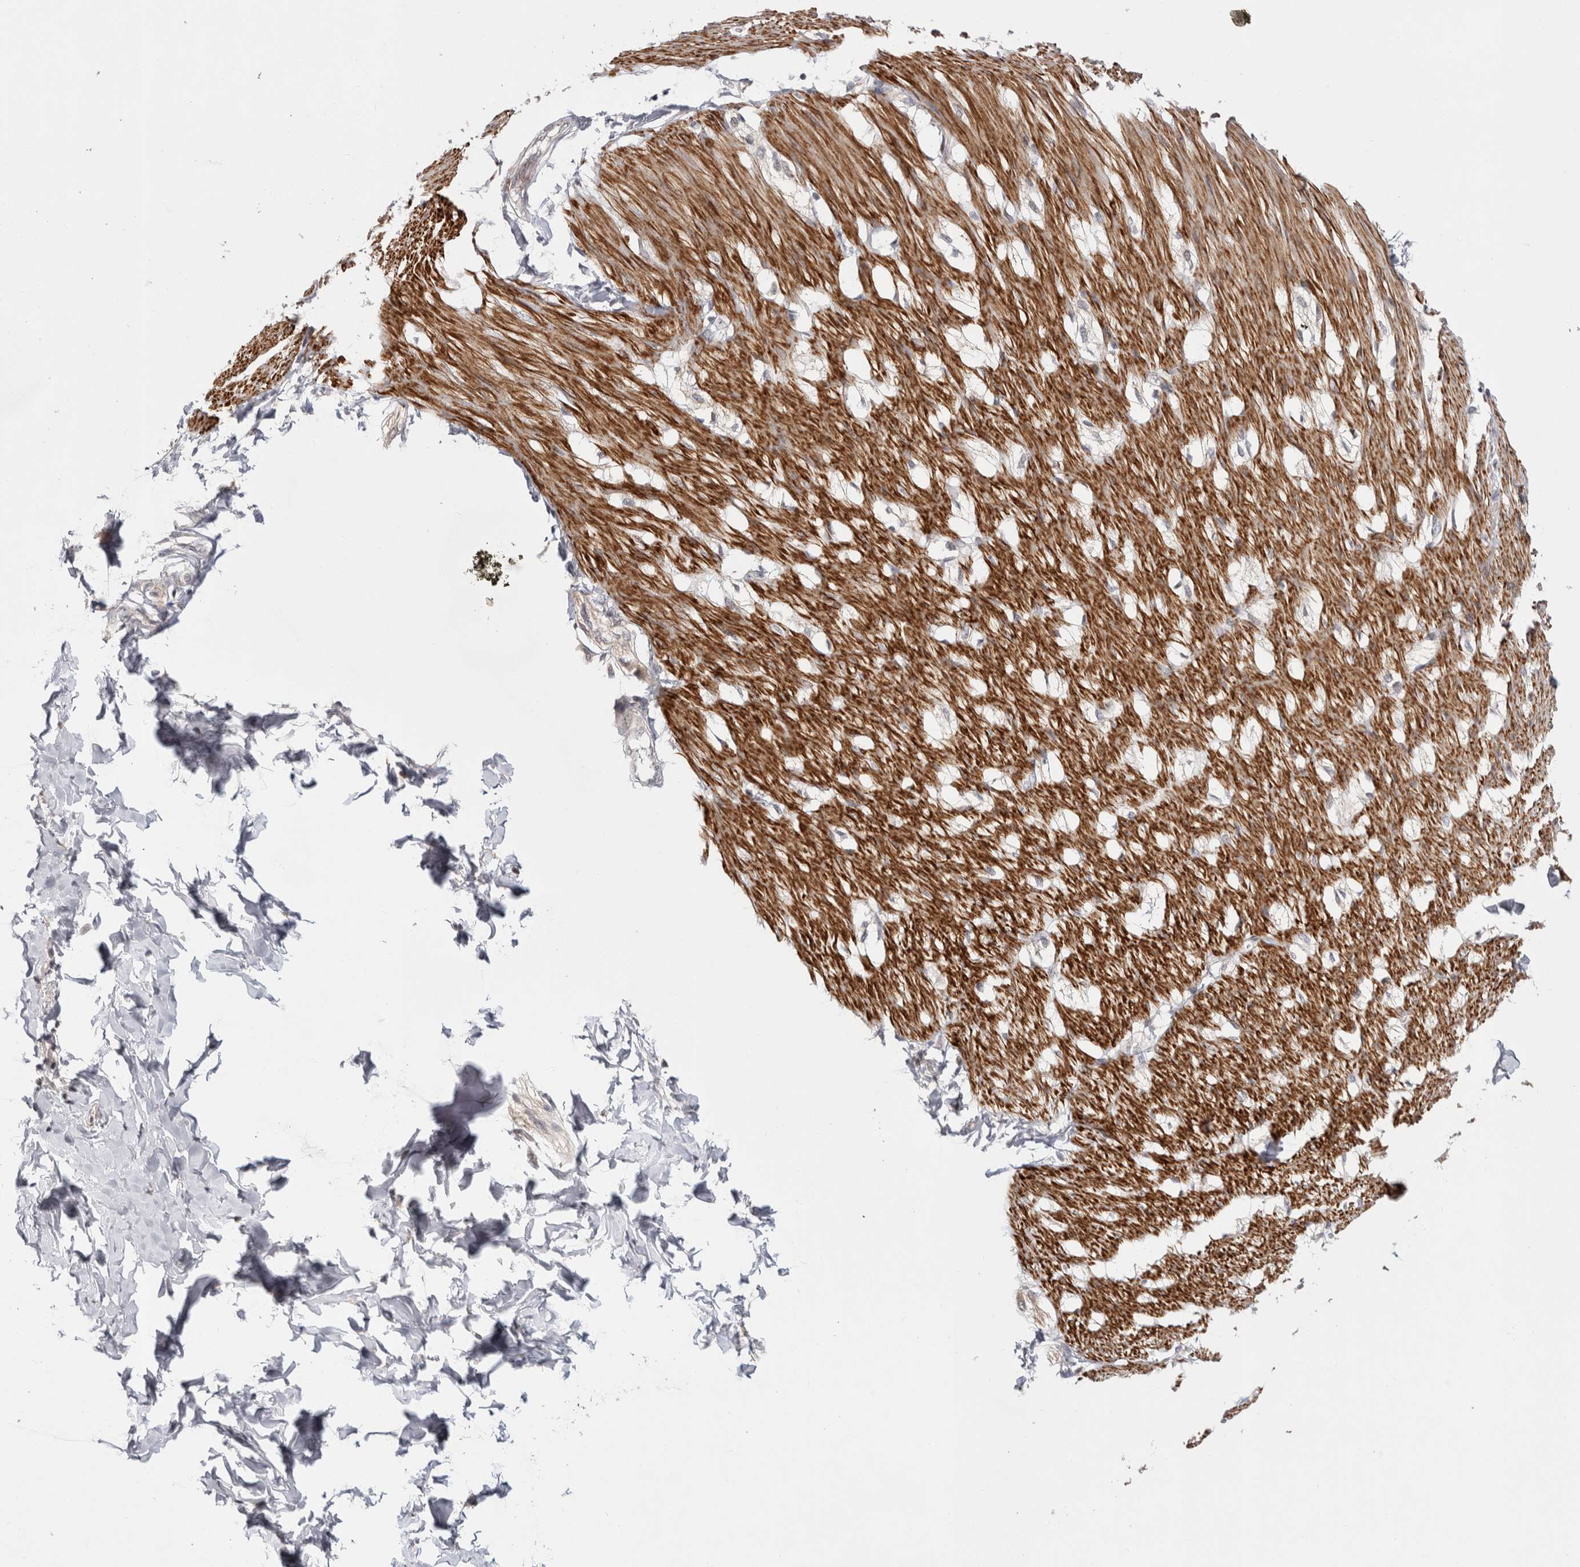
{"staining": {"intensity": "strong", "quantity": "25%-75%", "location": "cytoplasmic/membranous"}, "tissue": "smooth muscle", "cell_type": "Smooth muscle cells", "image_type": "normal", "snomed": [{"axis": "morphology", "description": "Normal tissue, NOS"}, {"axis": "morphology", "description": "Adenocarcinoma, NOS"}, {"axis": "topography", "description": "Smooth muscle"}, {"axis": "topography", "description": "Colon"}], "caption": "A high-resolution micrograph shows IHC staining of unremarkable smooth muscle, which displays strong cytoplasmic/membranous positivity in about 25%-75% of smooth muscle cells.", "gene": "ZNF318", "patient": {"sex": "male", "age": 14}}